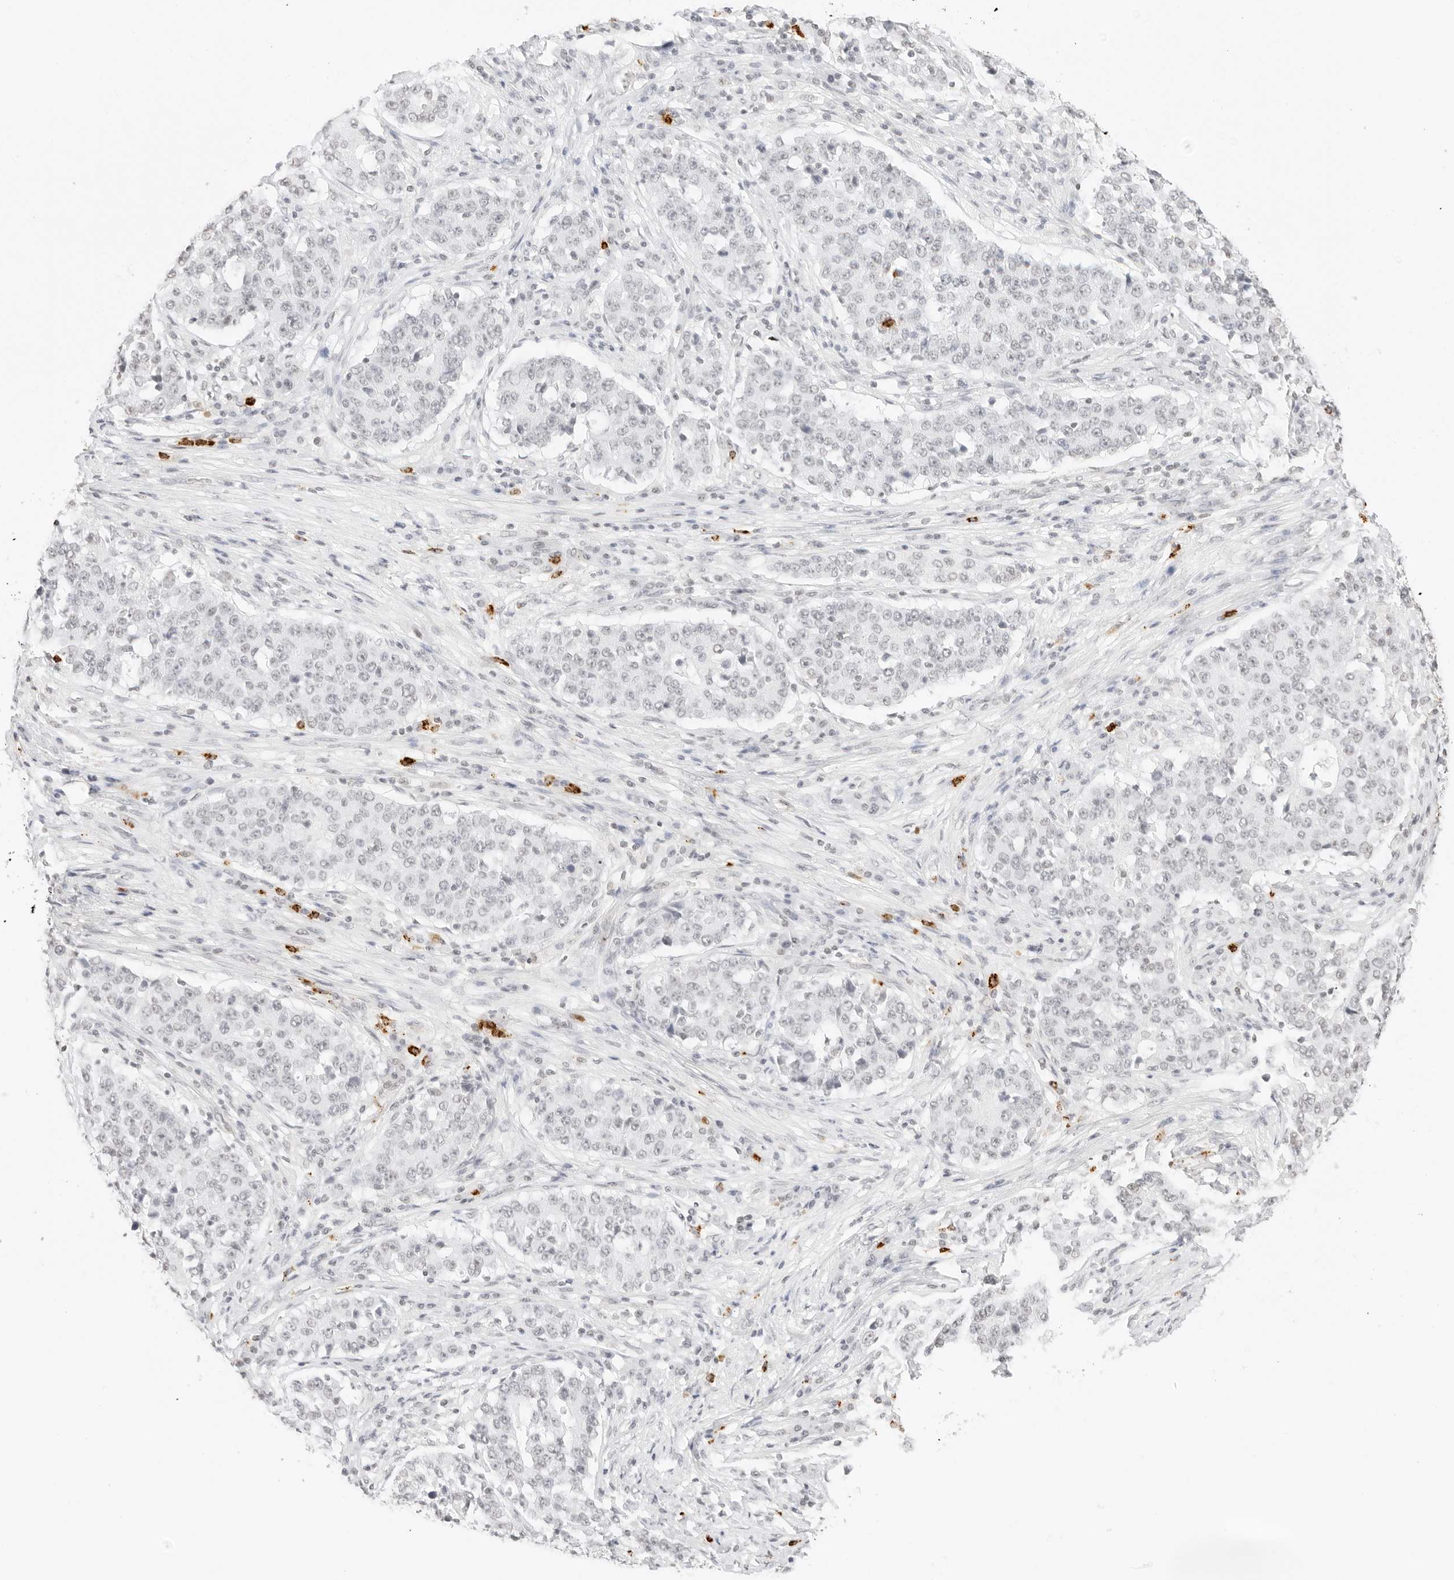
{"staining": {"intensity": "negative", "quantity": "none", "location": "none"}, "tissue": "stomach cancer", "cell_type": "Tumor cells", "image_type": "cancer", "snomed": [{"axis": "morphology", "description": "Adenocarcinoma, NOS"}, {"axis": "topography", "description": "Stomach"}], "caption": "Immunohistochemistry photomicrograph of neoplastic tissue: stomach adenocarcinoma stained with DAB reveals no significant protein staining in tumor cells.", "gene": "FBLN5", "patient": {"sex": "male", "age": 59}}